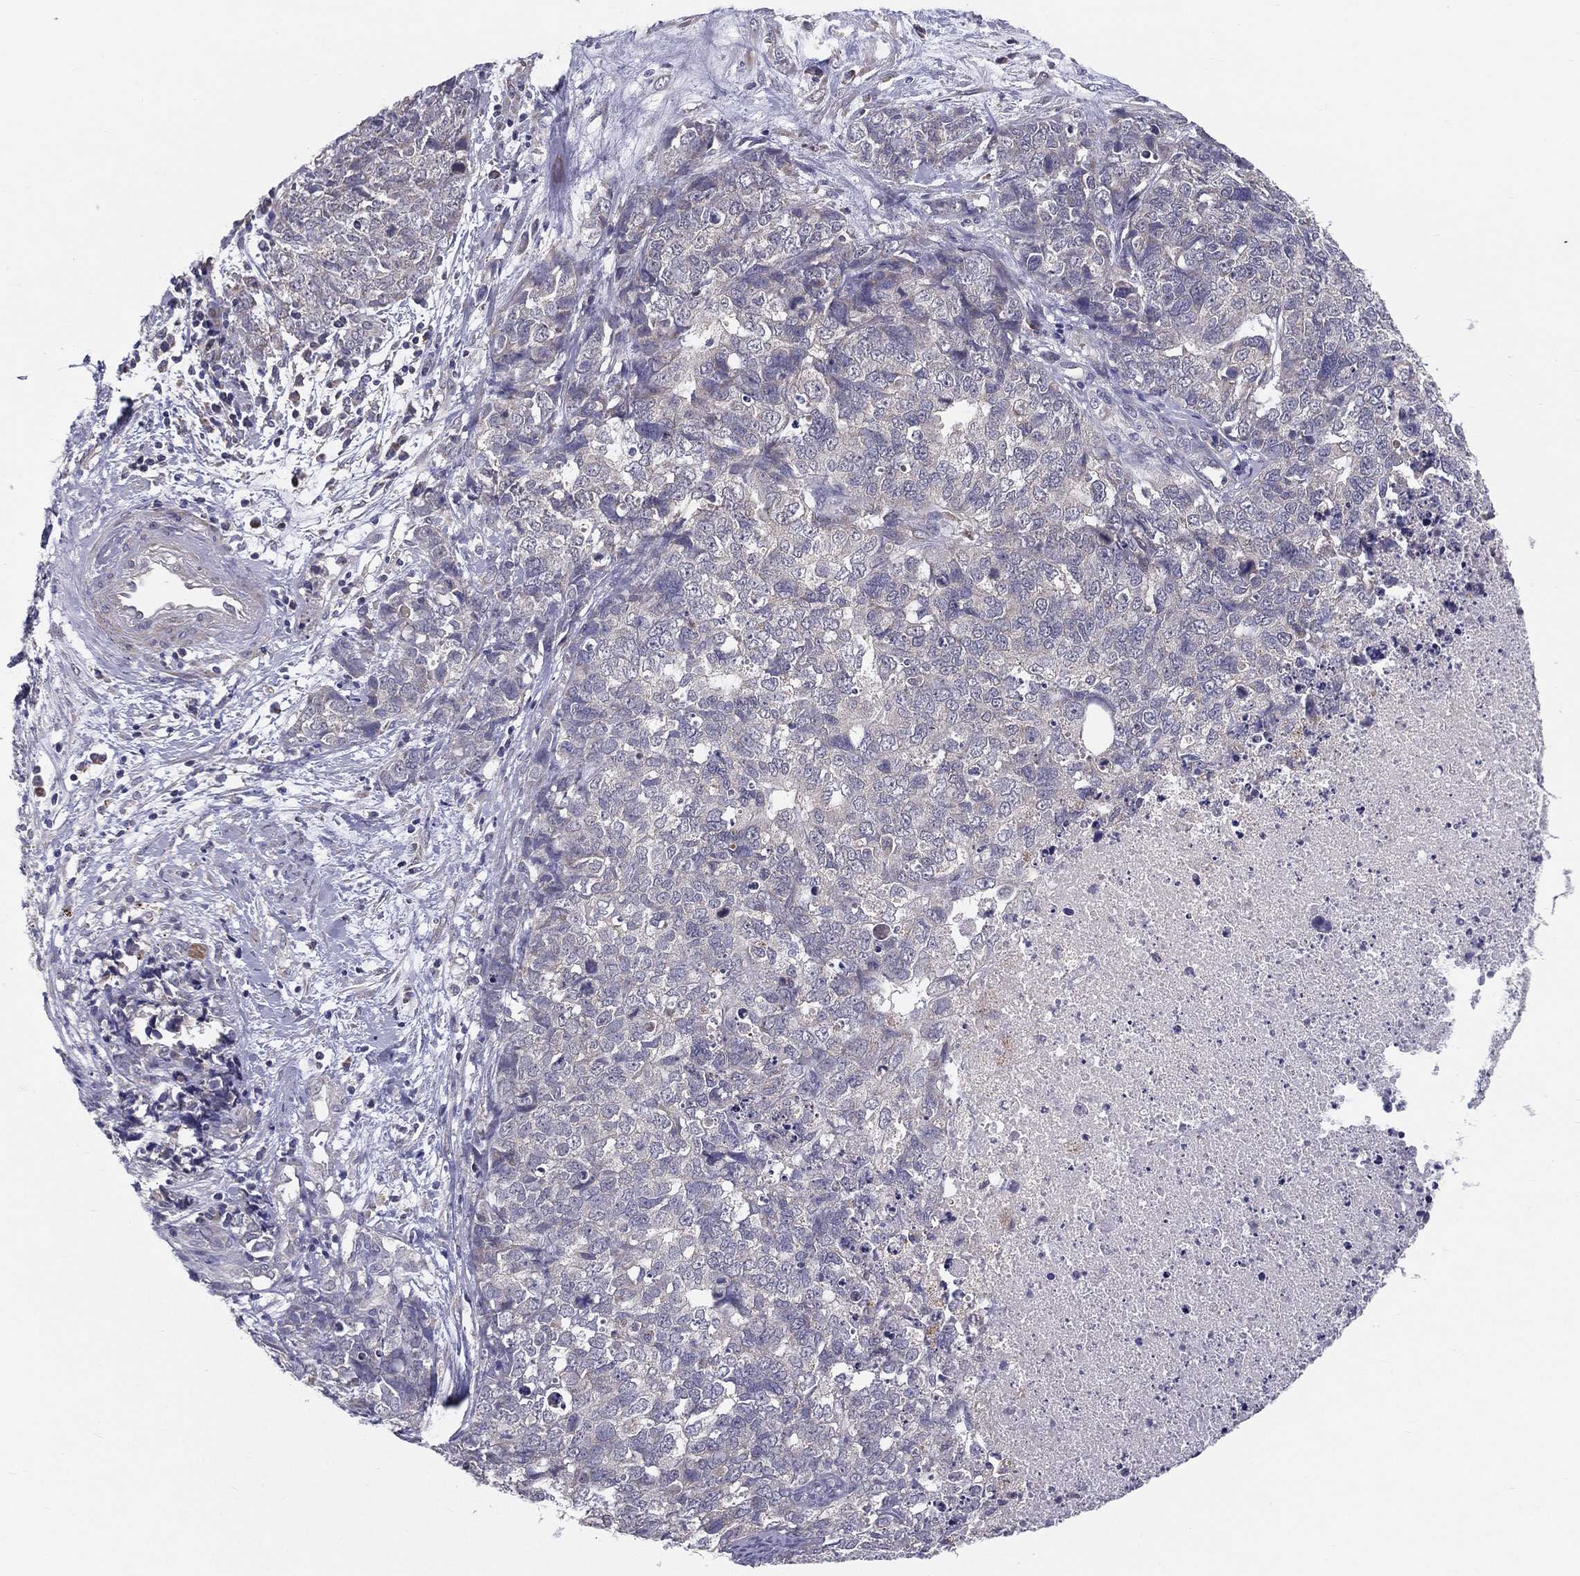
{"staining": {"intensity": "negative", "quantity": "none", "location": "none"}, "tissue": "cervical cancer", "cell_type": "Tumor cells", "image_type": "cancer", "snomed": [{"axis": "morphology", "description": "Squamous cell carcinoma, NOS"}, {"axis": "topography", "description": "Cervix"}], "caption": "Cervical cancer (squamous cell carcinoma) was stained to show a protein in brown. There is no significant positivity in tumor cells.", "gene": "PCSK1", "patient": {"sex": "female", "age": 63}}